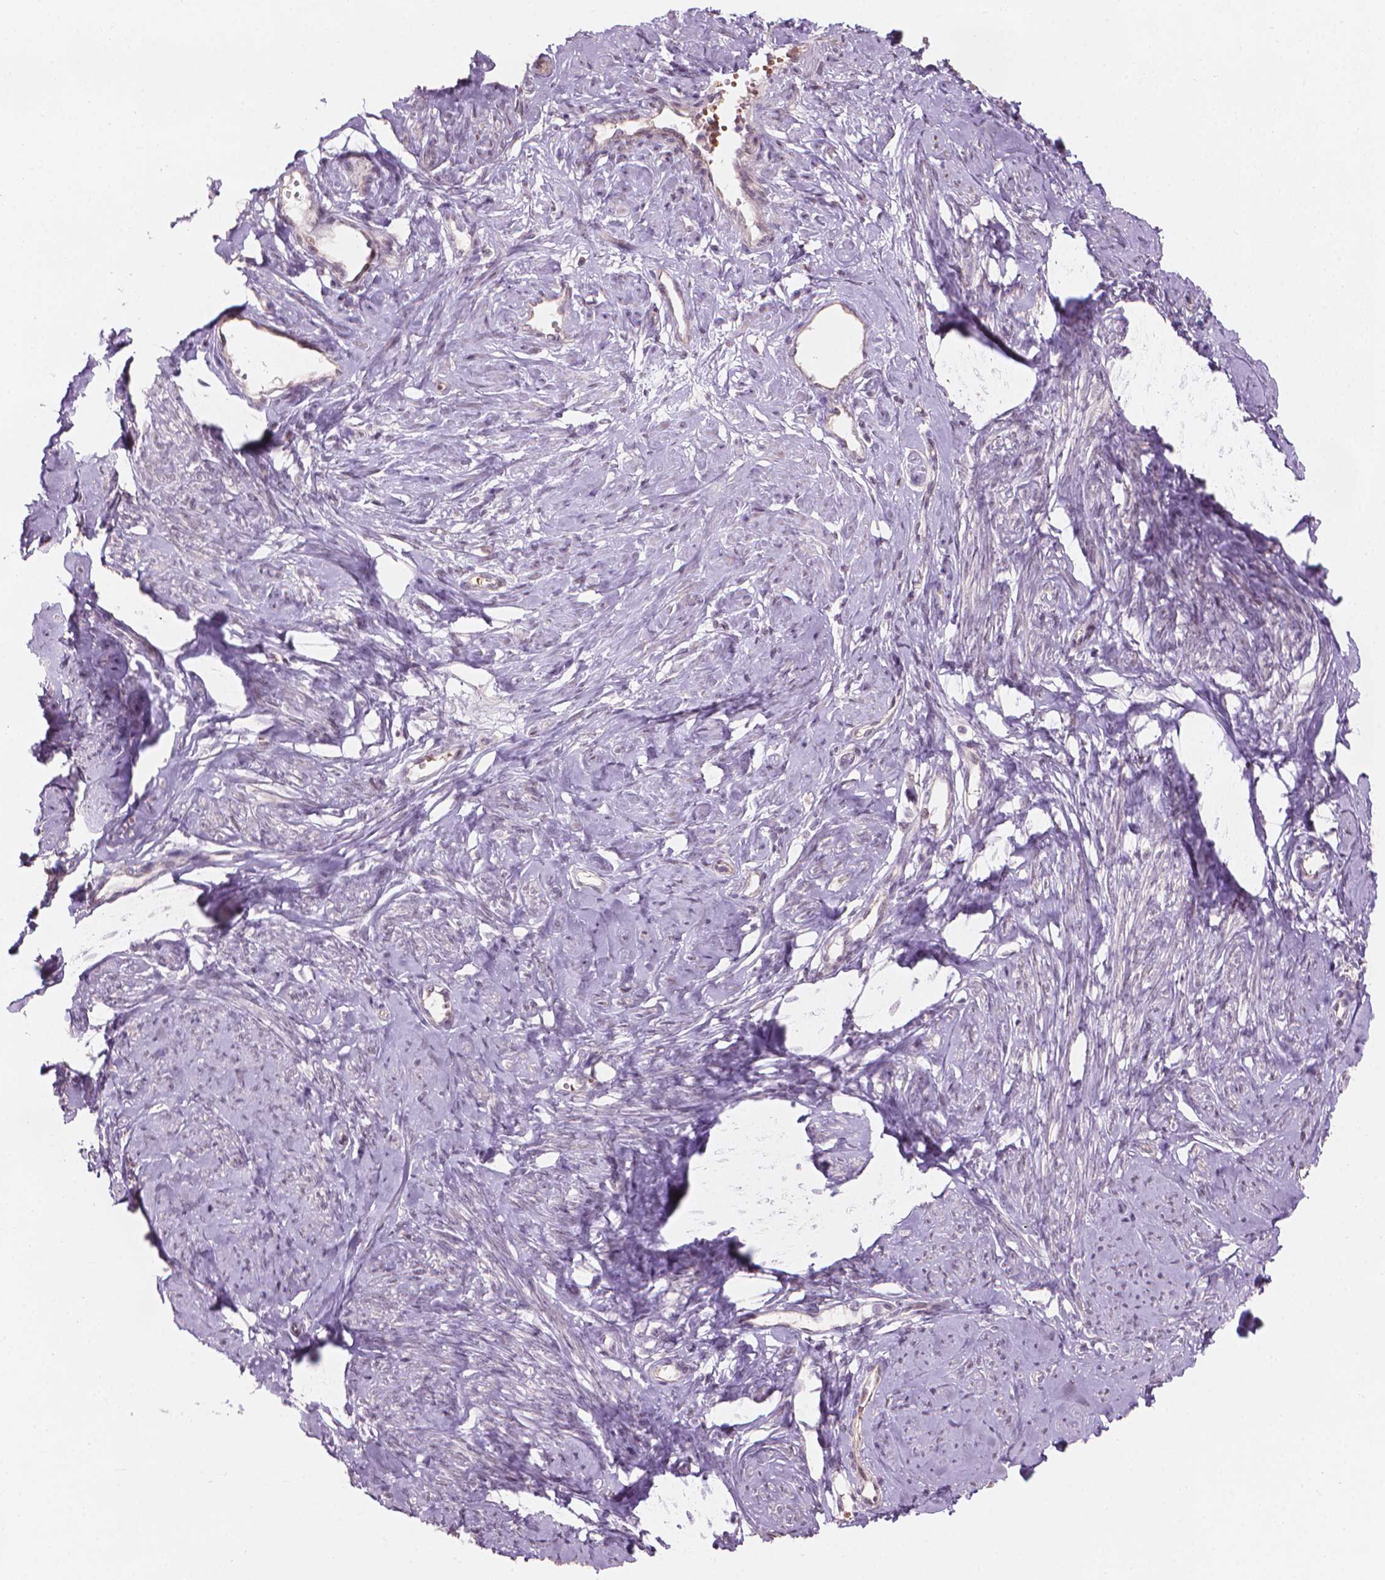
{"staining": {"intensity": "weak", "quantity": "<25%", "location": "cytoplasmic/membranous"}, "tissue": "smooth muscle", "cell_type": "Smooth muscle cells", "image_type": "normal", "snomed": [{"axis": "morphology", "description": "Normal tissue, NOS"}, {"axis": "topography", "description": "Smooth muscle"}], "caption": "This is a photomicrograph of immunohistochemistry (IHC) staining of unremarkable smooth muscle, which shows no expression in smooth muscle cells.", "gene": "IFFO1", "patient": {"sex": "female", "age": 48}}